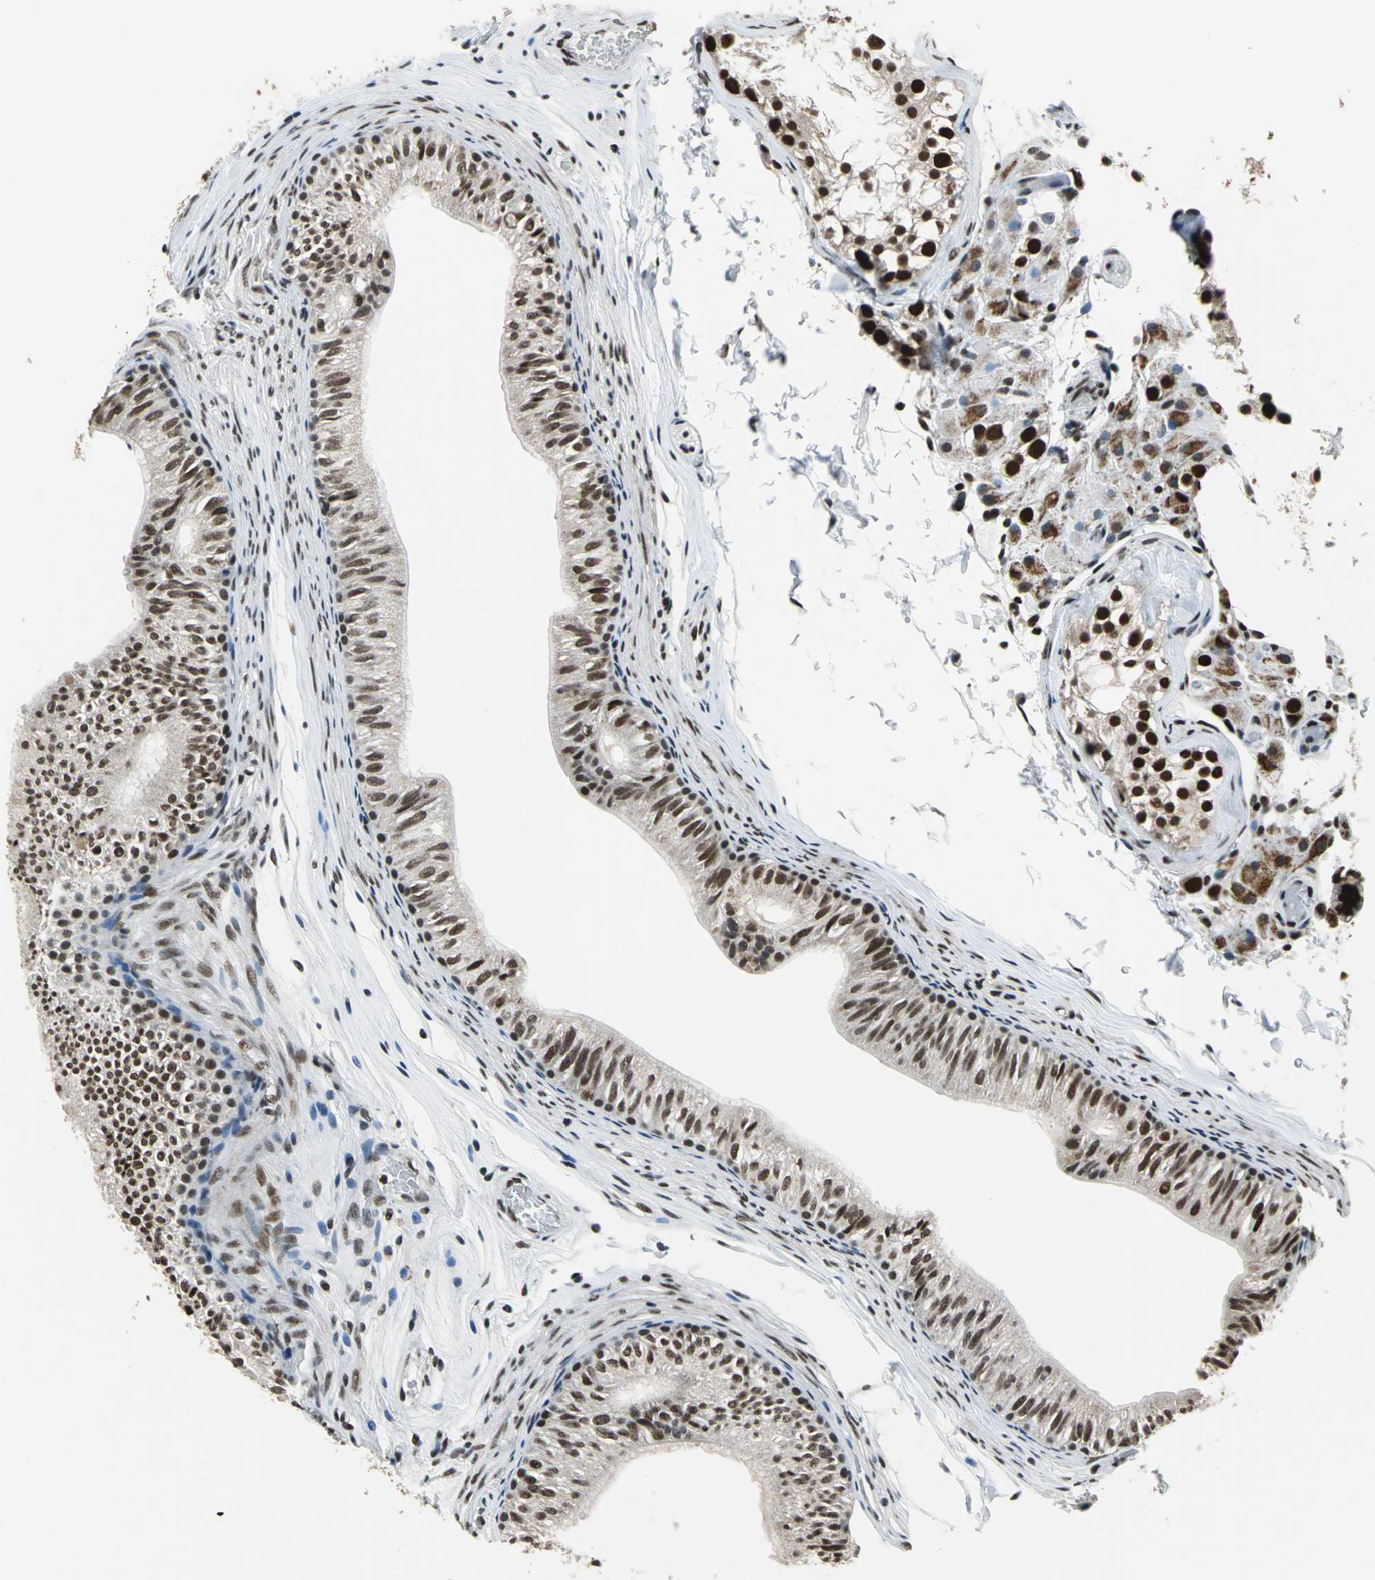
{"staining": {"intensity": "moderate", "quantity": ">75%", "location": "nuclear"}, "tissue": "epididymis", "cell_type": "Glandular cells", "image_type": "normal", "snomed": [{"axis": "morphology", "description": "Normal tissue, NOS"}, {"axis": "topography", "description": "Testis"}, {"axis": "topography", "description": "Epididymis"}], "caption": "This is a histology image of immunohistochemistry (IHC) staining of normal epididymis, which shows moderate staining in the nuclear of glandular cells.", "gene": "BCLAF1", "patient": {"sex": "male", "age": 36}}